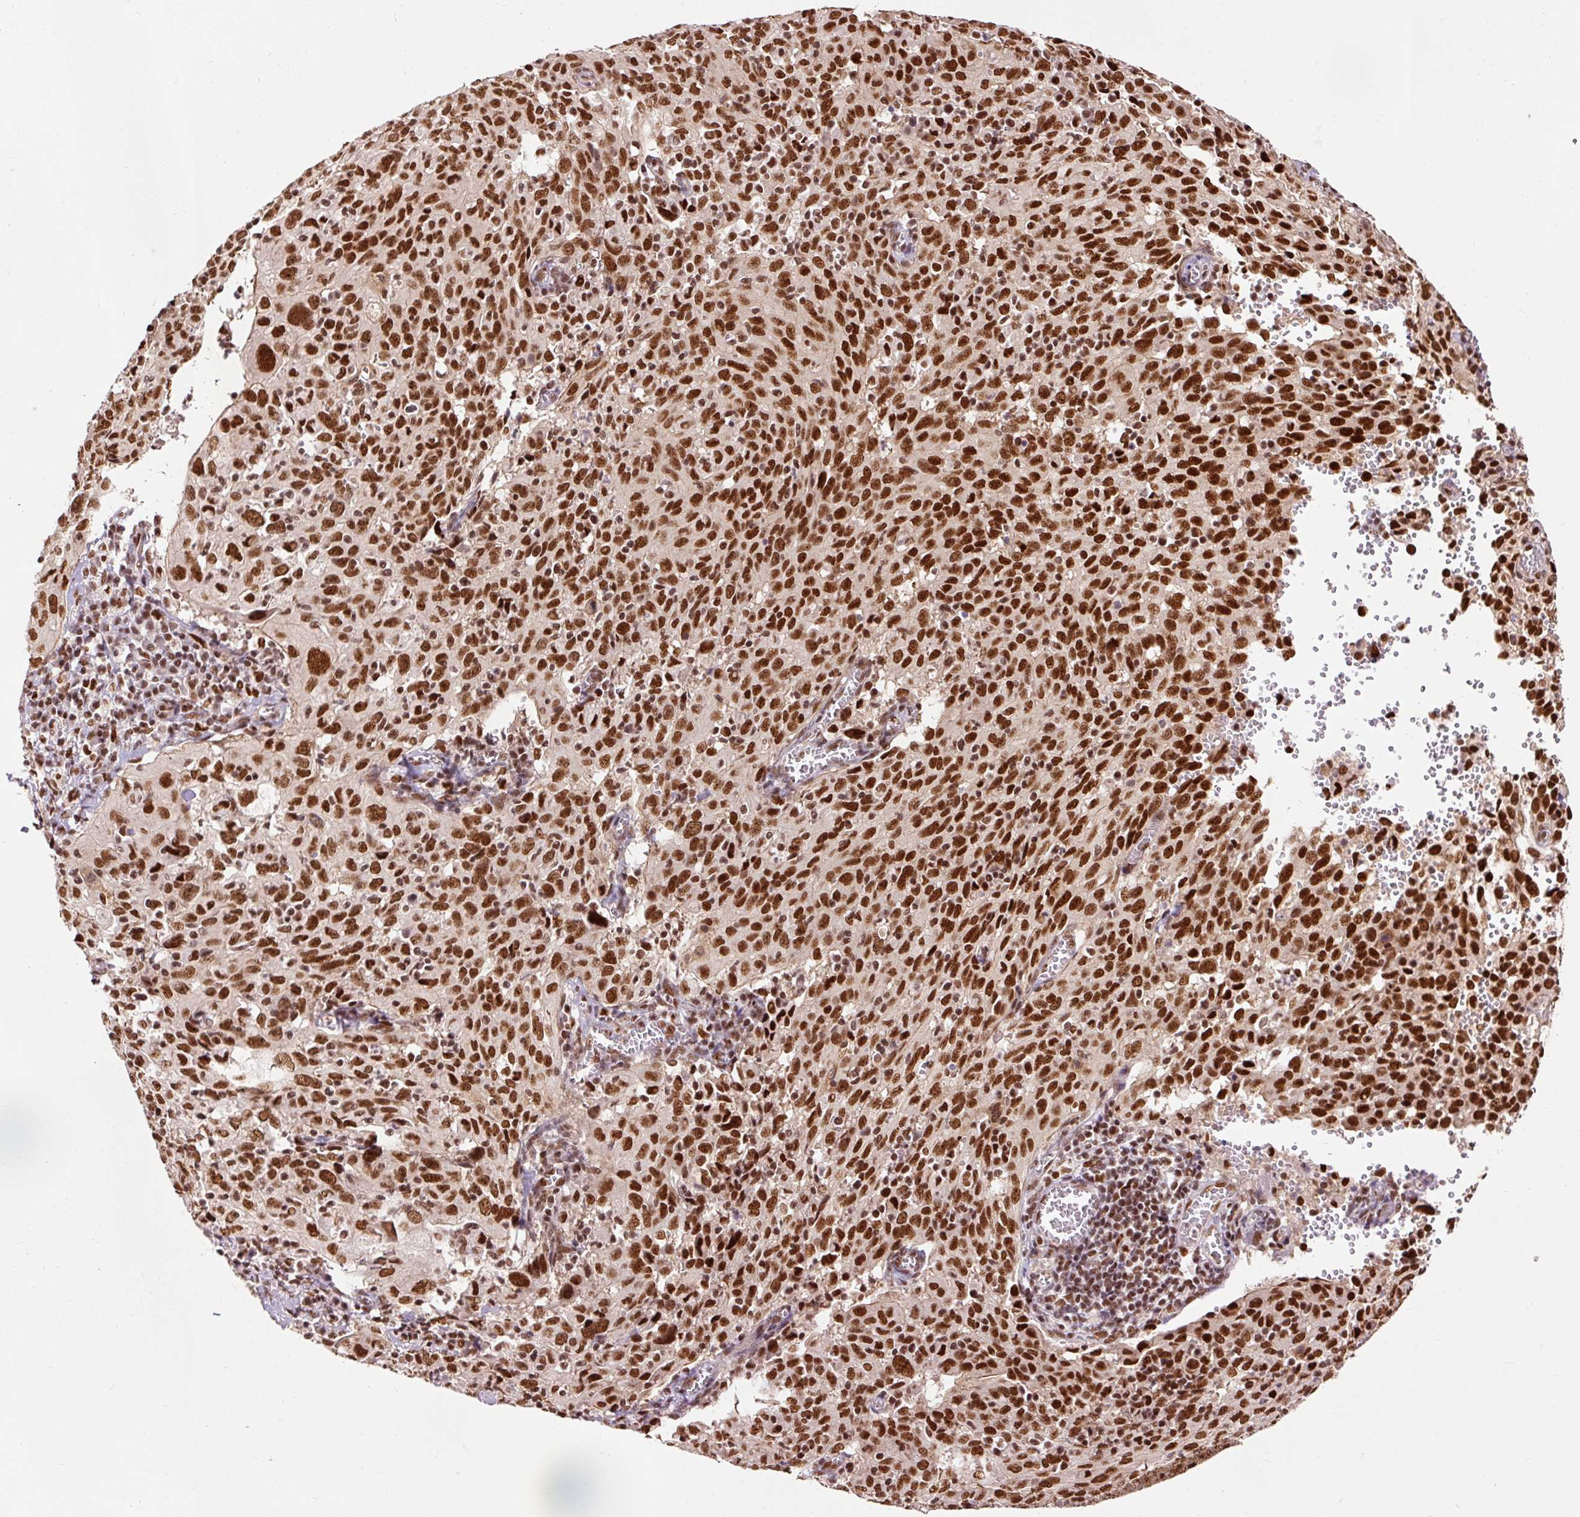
{"staining": {"intensity": "strong", "quantity": ">75%", "location": "nuclear"}, "tissue": "cervical cancer", "cell_type": "Tumor cells", "image_type": "cancer", "snomed": [{"axis": "morphology", "description": "Squamous cell carcinoma, NOS"}, {"axis": "topography", "description": "Cervix"}], "caption": "This image displays immunohistochemistry staining of human cervical squamous cell carcinoma, with high strong nuclear positivity in about >75% of tumor cells.", "gene": "ZBTB44", "patient": {"sex": "female", "age": 31}}